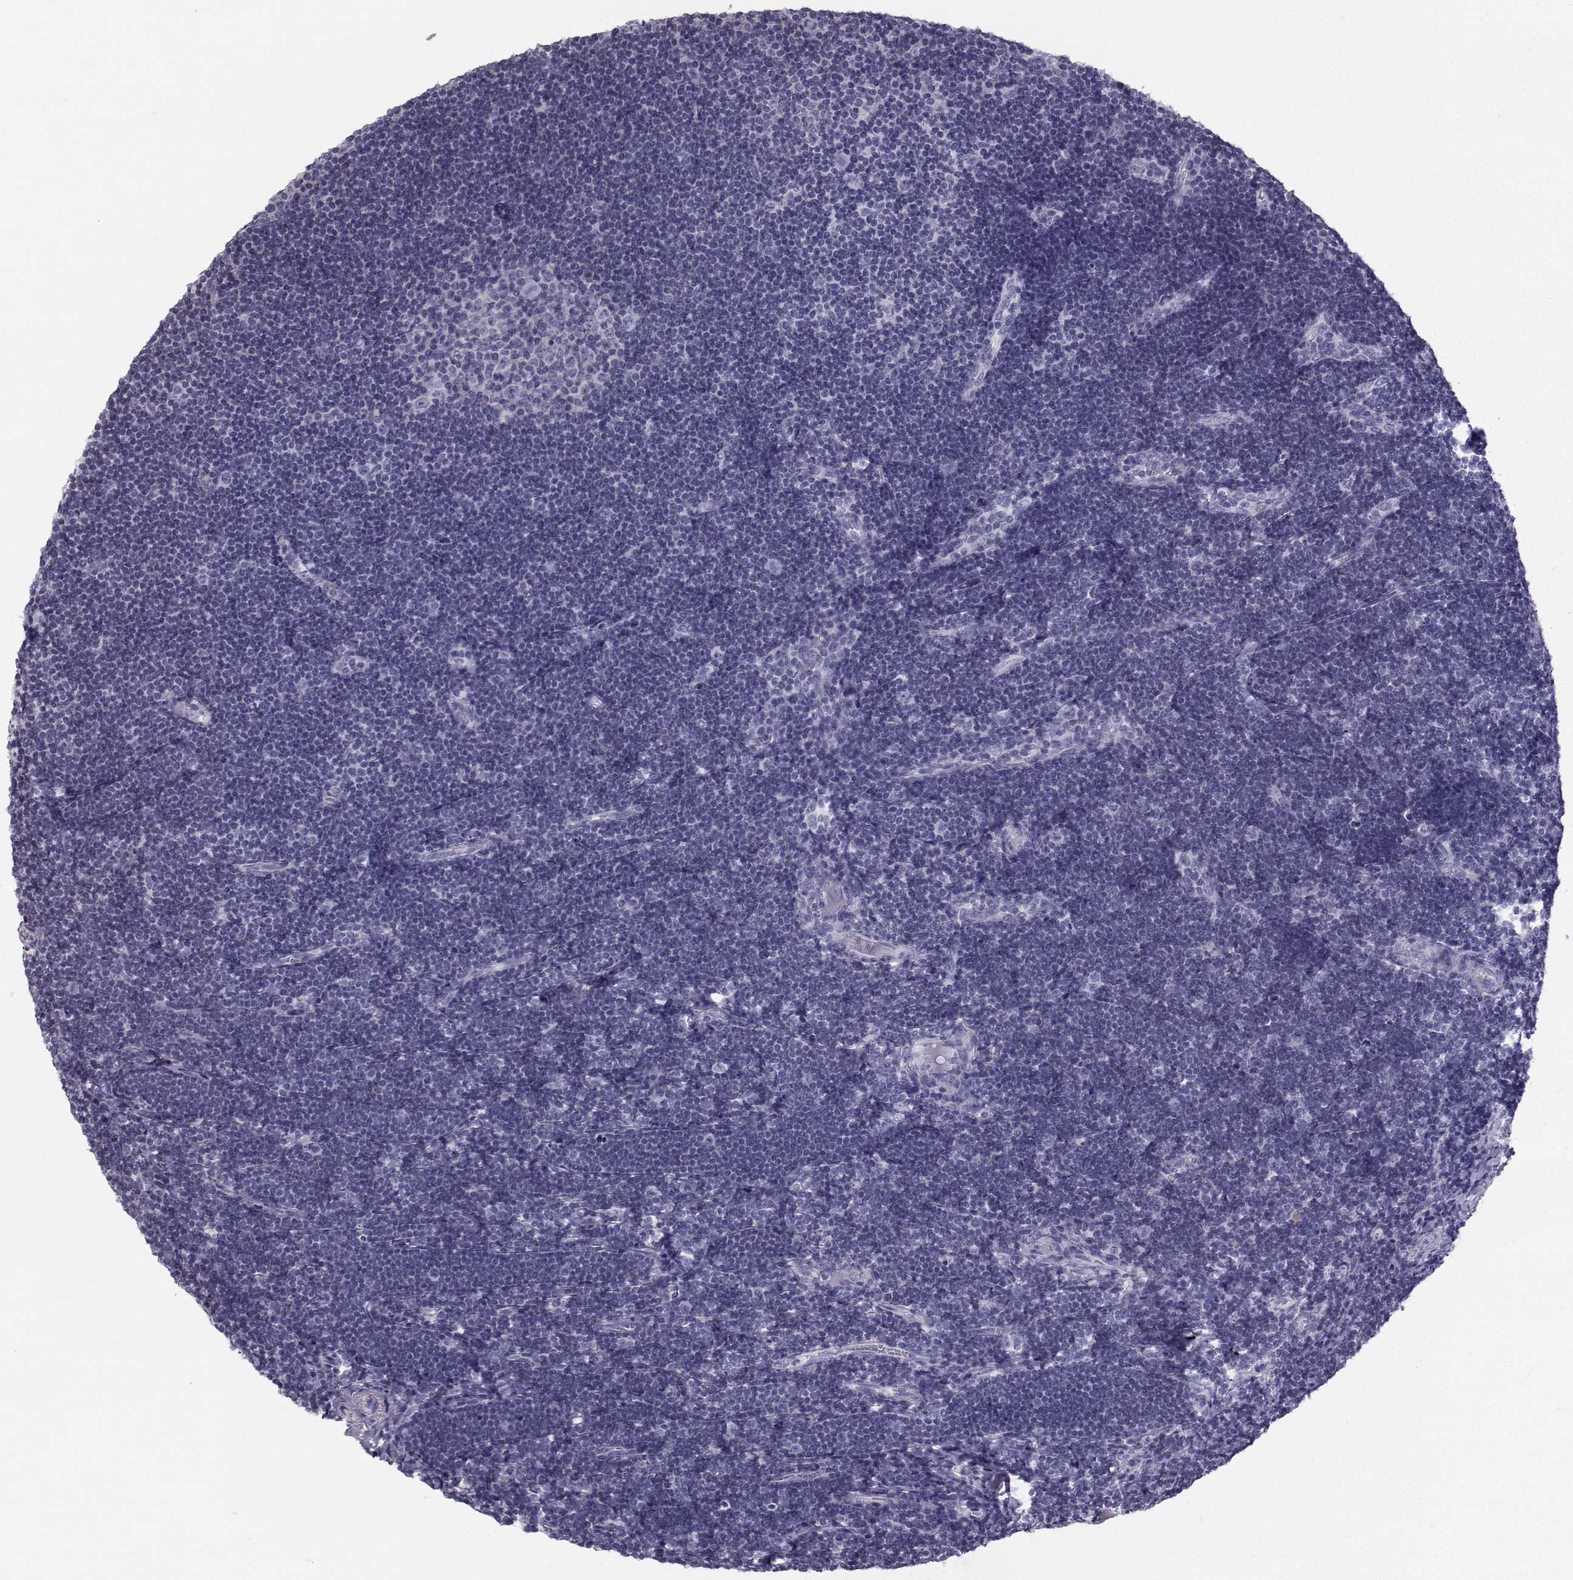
{"staining": {"intensity": "negative", "quantity": "none", "location": "none"}, "tissue": "tonsil", "cell_type": "Germinal center cells", "image_type": "normal", "snomed": [{"axis": "morphology", "description": "Normal tissue, NOS"}, {"axis": "topography", "description": "Tonsil"}], "caption": "An image of tonsil stained for a protein displays no brown staining in germinal center cells. Nuclei are stained in blue.", "gene": "SPDYE4", "patient": {"sex": "female", "age": 13}}